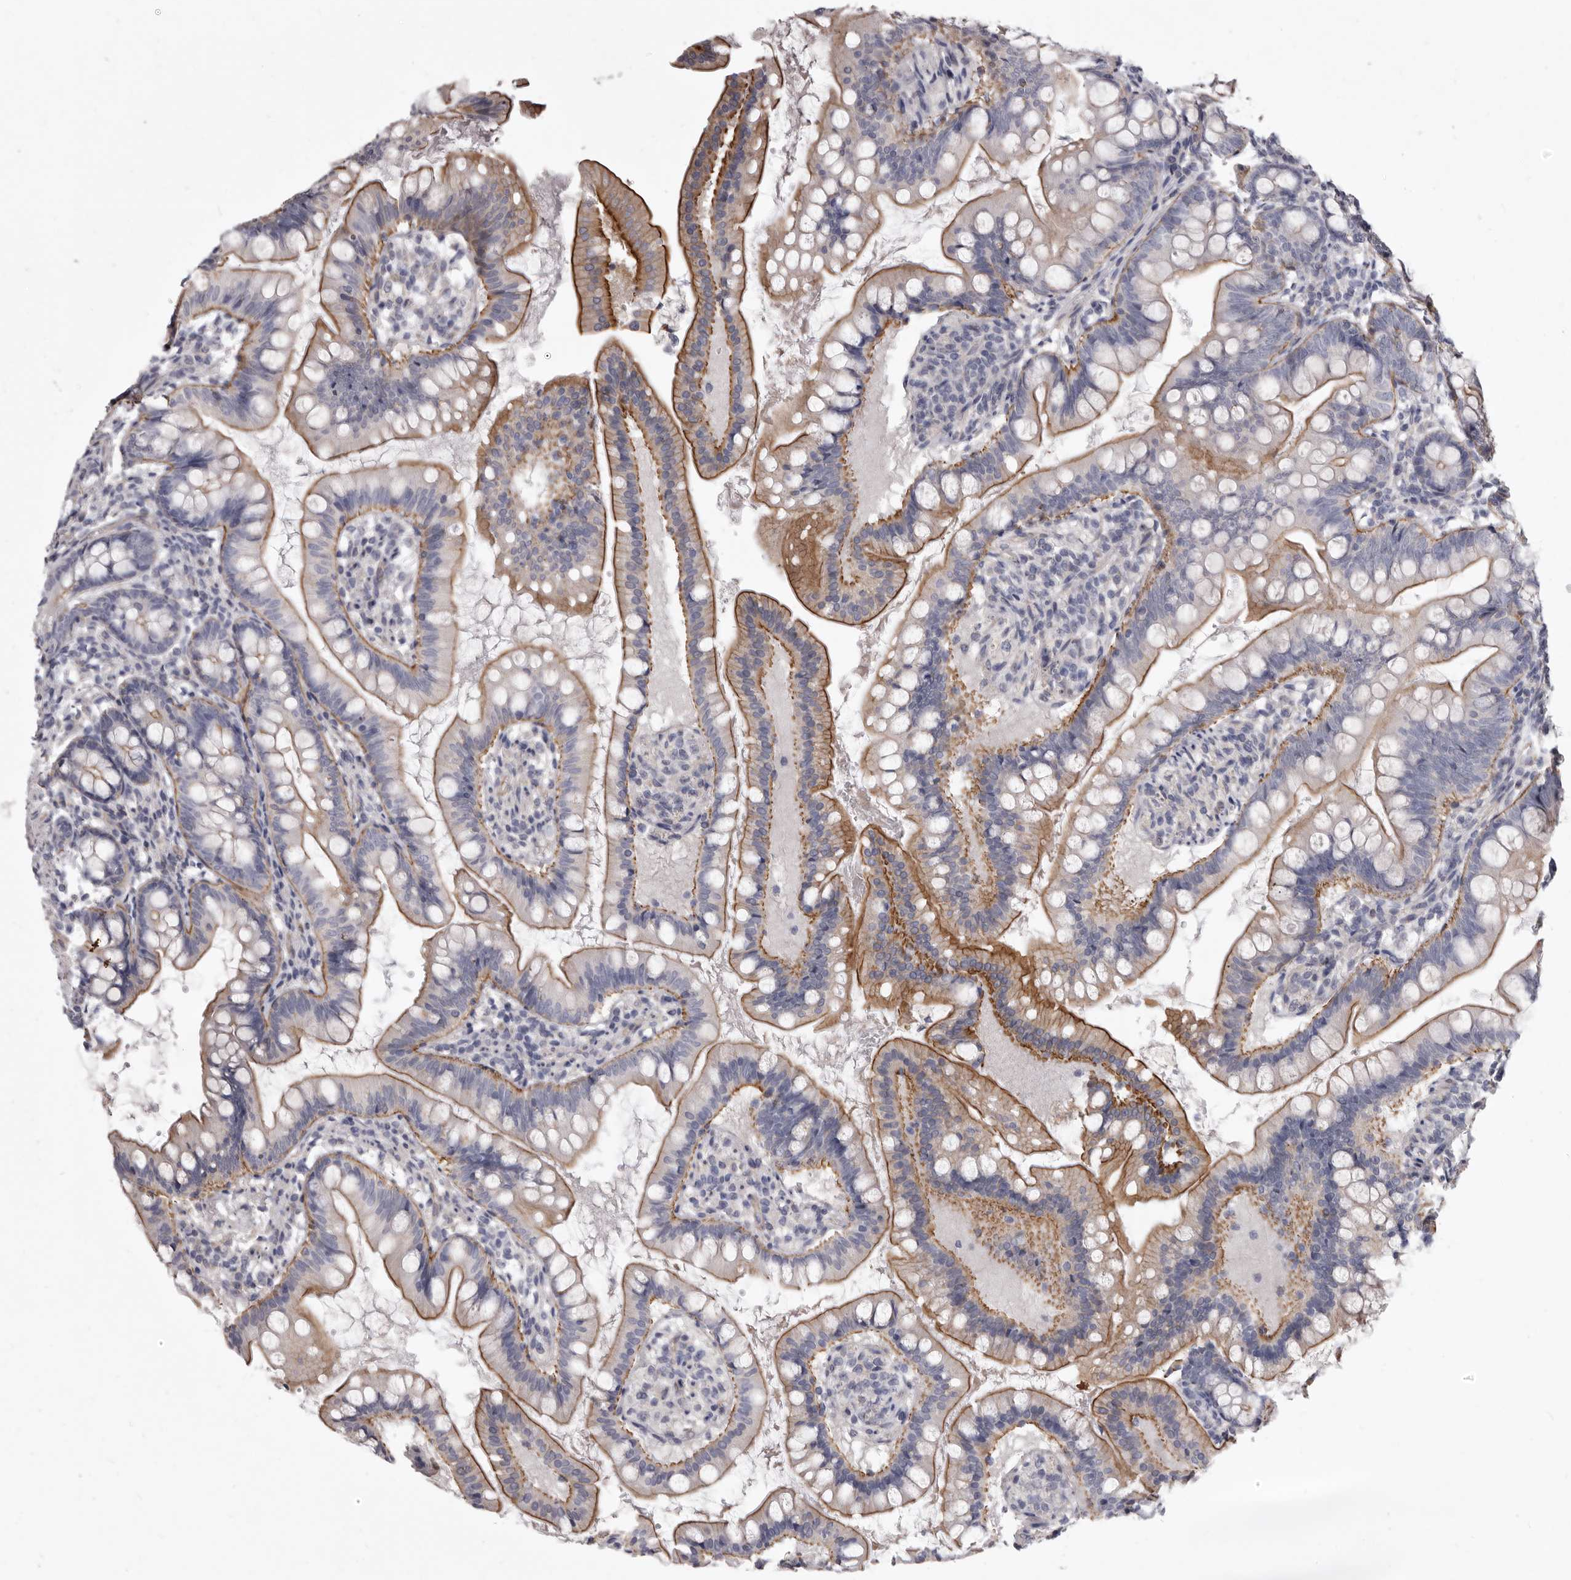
{"staining": {"intensity": "strong", "quantity": "25%-75%", "location": "cytoplasmic/membranous"}, "tissue": "small intestine", "cell_type": "Glandular cells", "image_type": "normal", "snomed": [{"axis": "morphology", "description": "Normal tissue, NOS"}, {"axis": "topography", "description": "Small intestine"}], "caption": "A histopathology image showing strong cytoplasmic/membranous expression in approximately 25%-75% of glandular cells in normal small intestine, as visualized by brown immunohistochemical staining.", "gene": "P2RX6", "patient": {"sex": "male", "age": 7}}